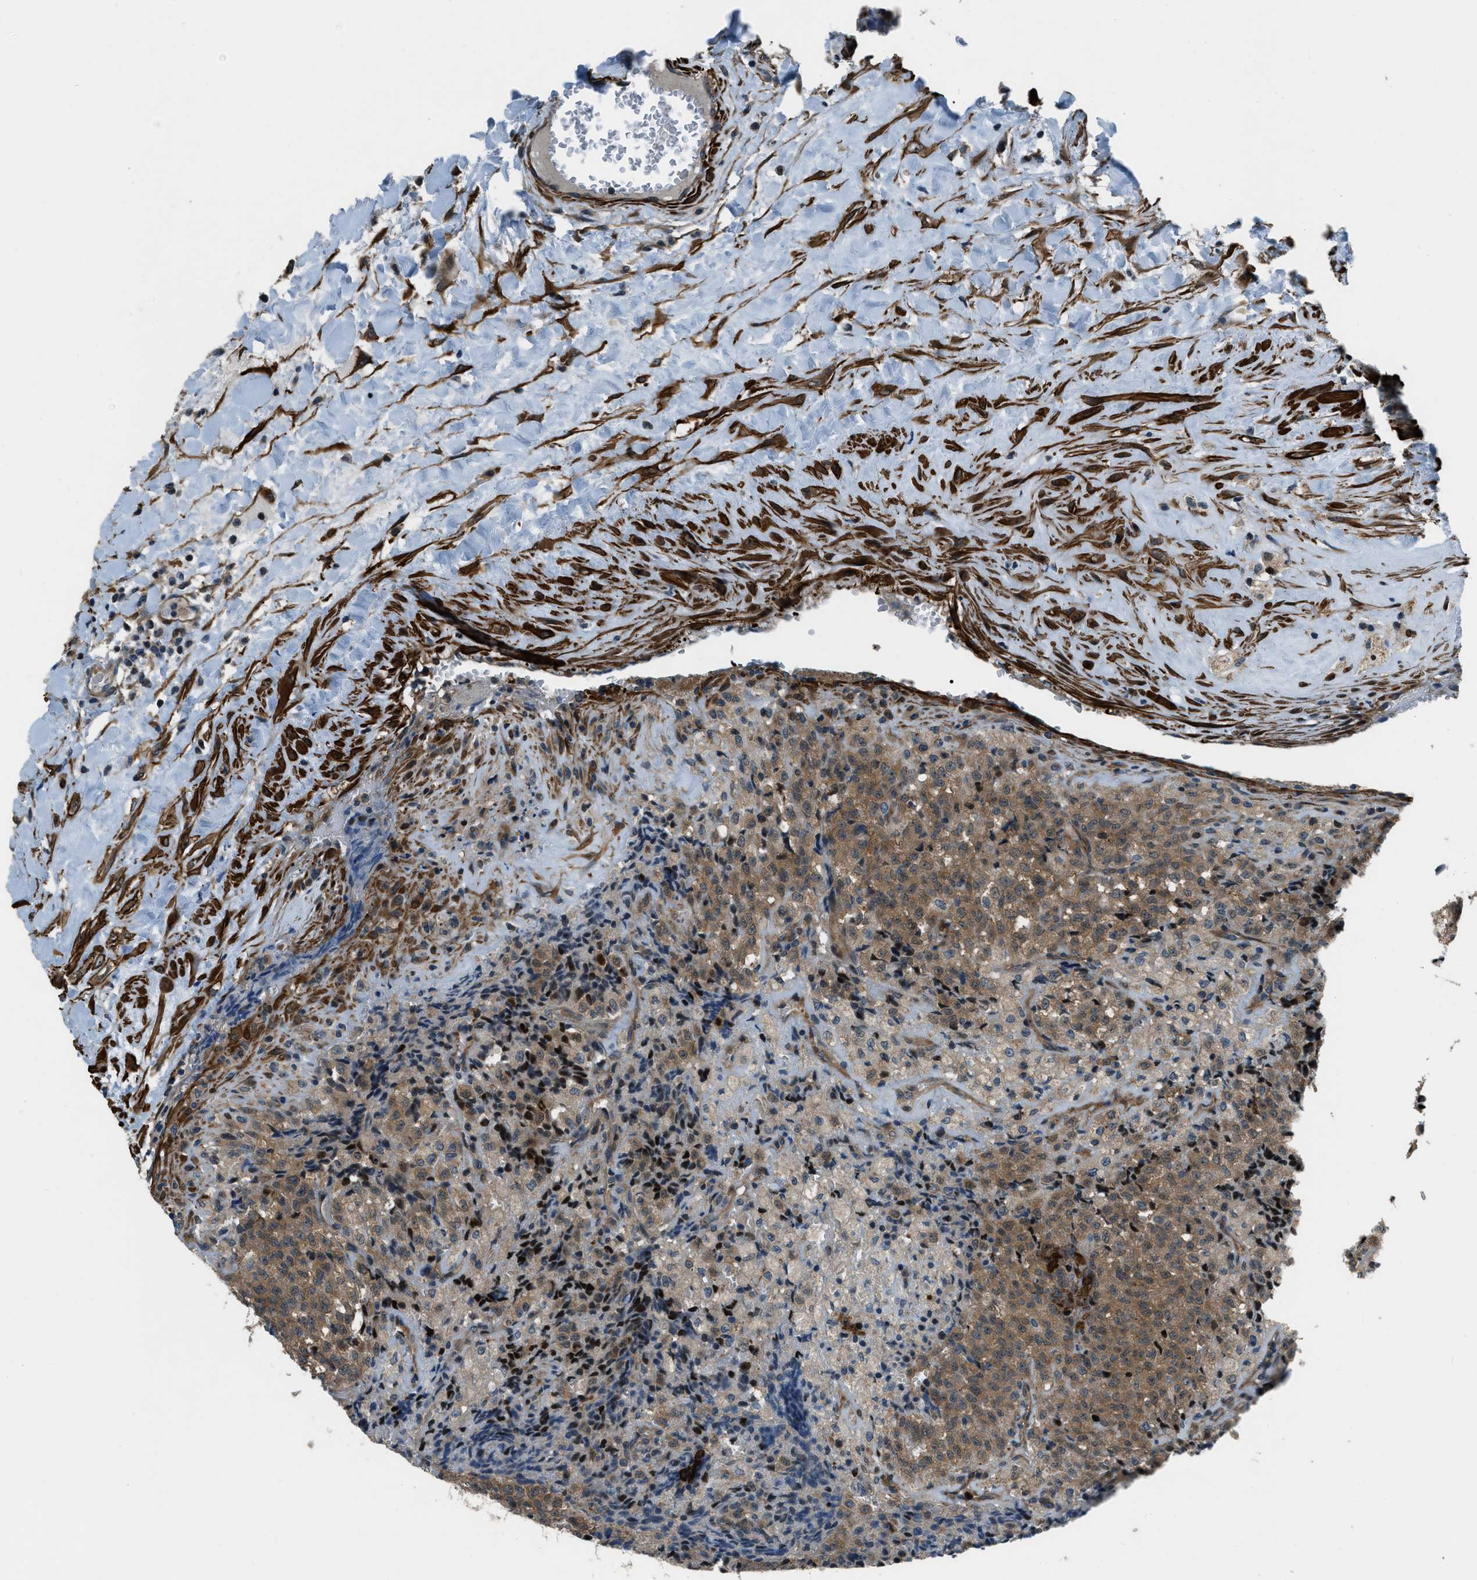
{"staining": {"intensity": "moderate", "quantity": ">75%", "location": "cytoplasmic/membranous"}, "tissue": "testis cancer", "cell_type": "Tumor cells", "image_type": "cancer", "snomed": [{"axis": "morphology", "description": "Seminoma, NOS"}, {"axis": "topography", "description": "Testis"}], "caption": "Seminoma (testis) was stained to show a protein in brown. There is medium levels of moderate cytoplasmic/membranous staining in about >75% of tumor cells.", "gene": "NUDCD3", "patient": {"sex": "male", "age": 59}}